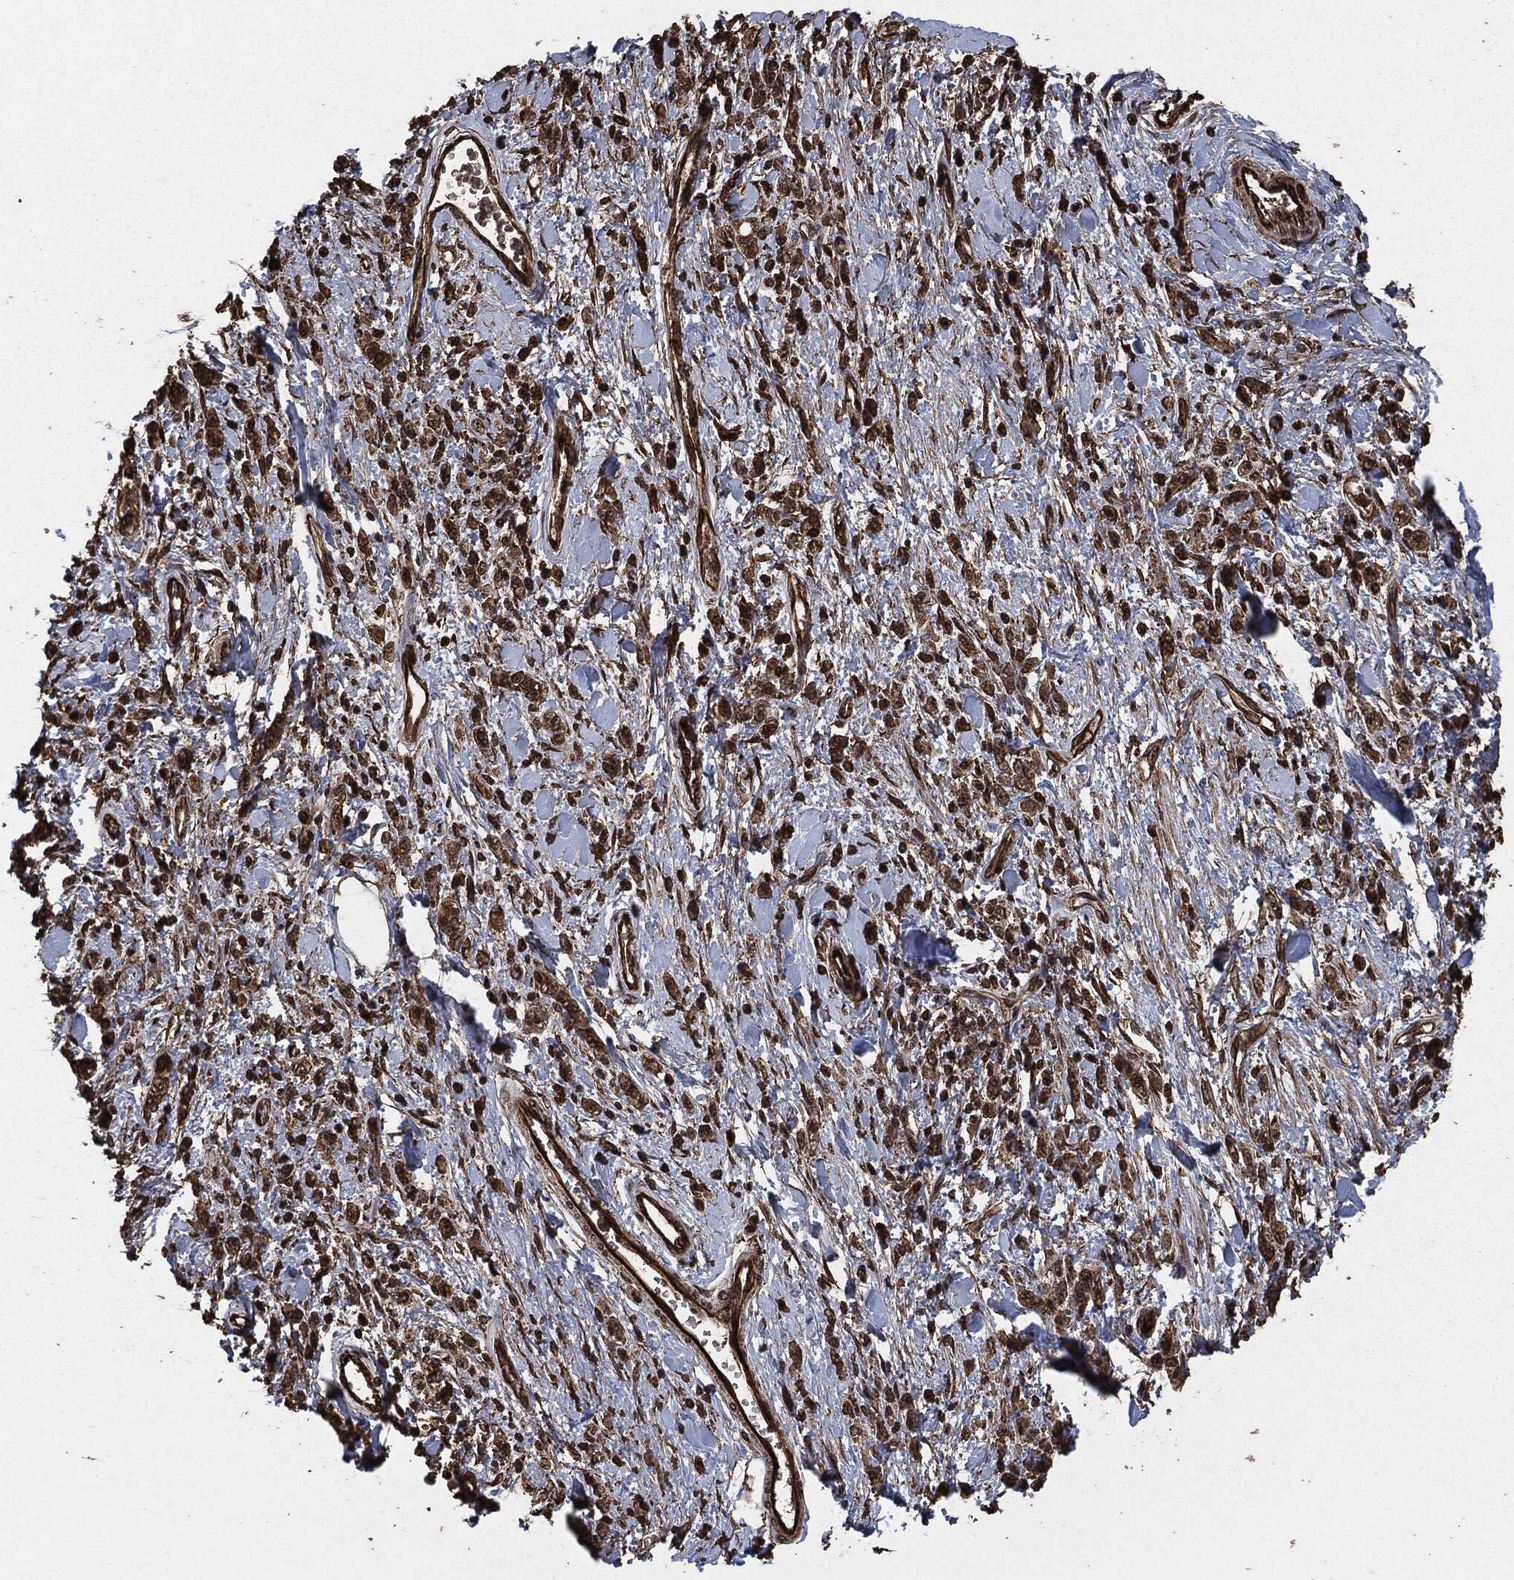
{"staining": {"intensity": "strong", "quantity": ">75%", "location": "cytoplasmic/membranous,nuclear"}, "tissue": "stomach cancer", "cell_type": "Tumor cells", "image_type": "cancer", "snomed": [{"axis": "morphology", "description": "Adenocarcinoma, NOS"}, {"axis": "topography", "description": "Stomach"}], "caption": "Tumor cells exhibit high levels of strong cytoplasmic/membranous and nuclear positivity in about >75% of cells in human stomach cancer (adenocarcinoma).", "gene": "EGFR", "patient": {"sex": "male", "age": 77}}